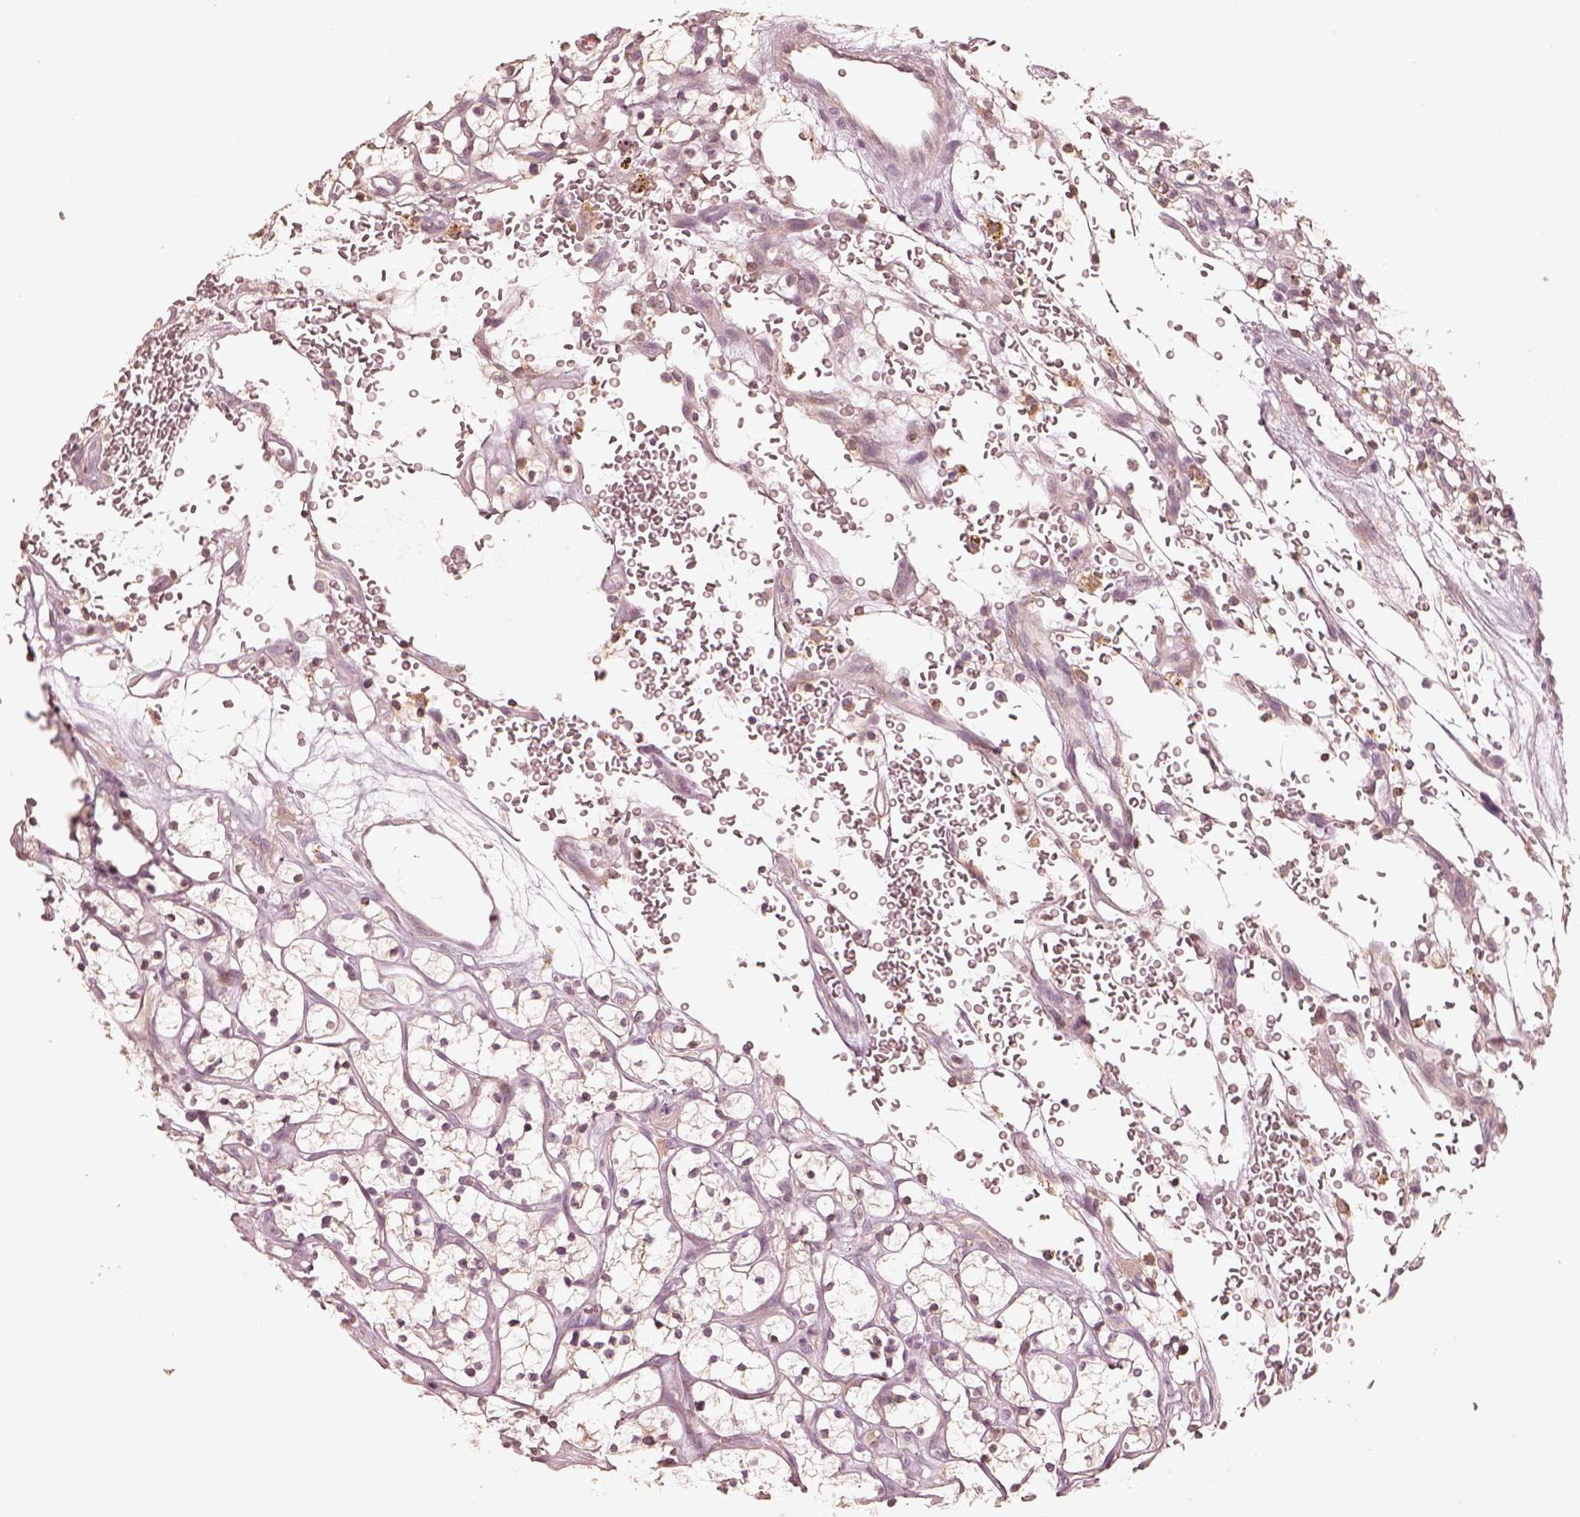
{"staining": {"intensity": "weak", "quantity": ">75%", "location": "cytoplasmic/membranous"}, "tissue": "renal cancer", "cell_type": "Tumor cells", "image_type": "cancer", "snomed": [{"axis": "morphology", "description": "Adenocarcinoma, NOS"}, {"axis": "topography", "description": "Kidney"}], "caption": "Weak cytoplasmic/membranous protein staining is identified in approximately >75% of tumor cells in adenocarcinoma (renal). Nuclei are stained in blue.", "gene": "WLS", "patient": {"sex": "female", "age": 64}}